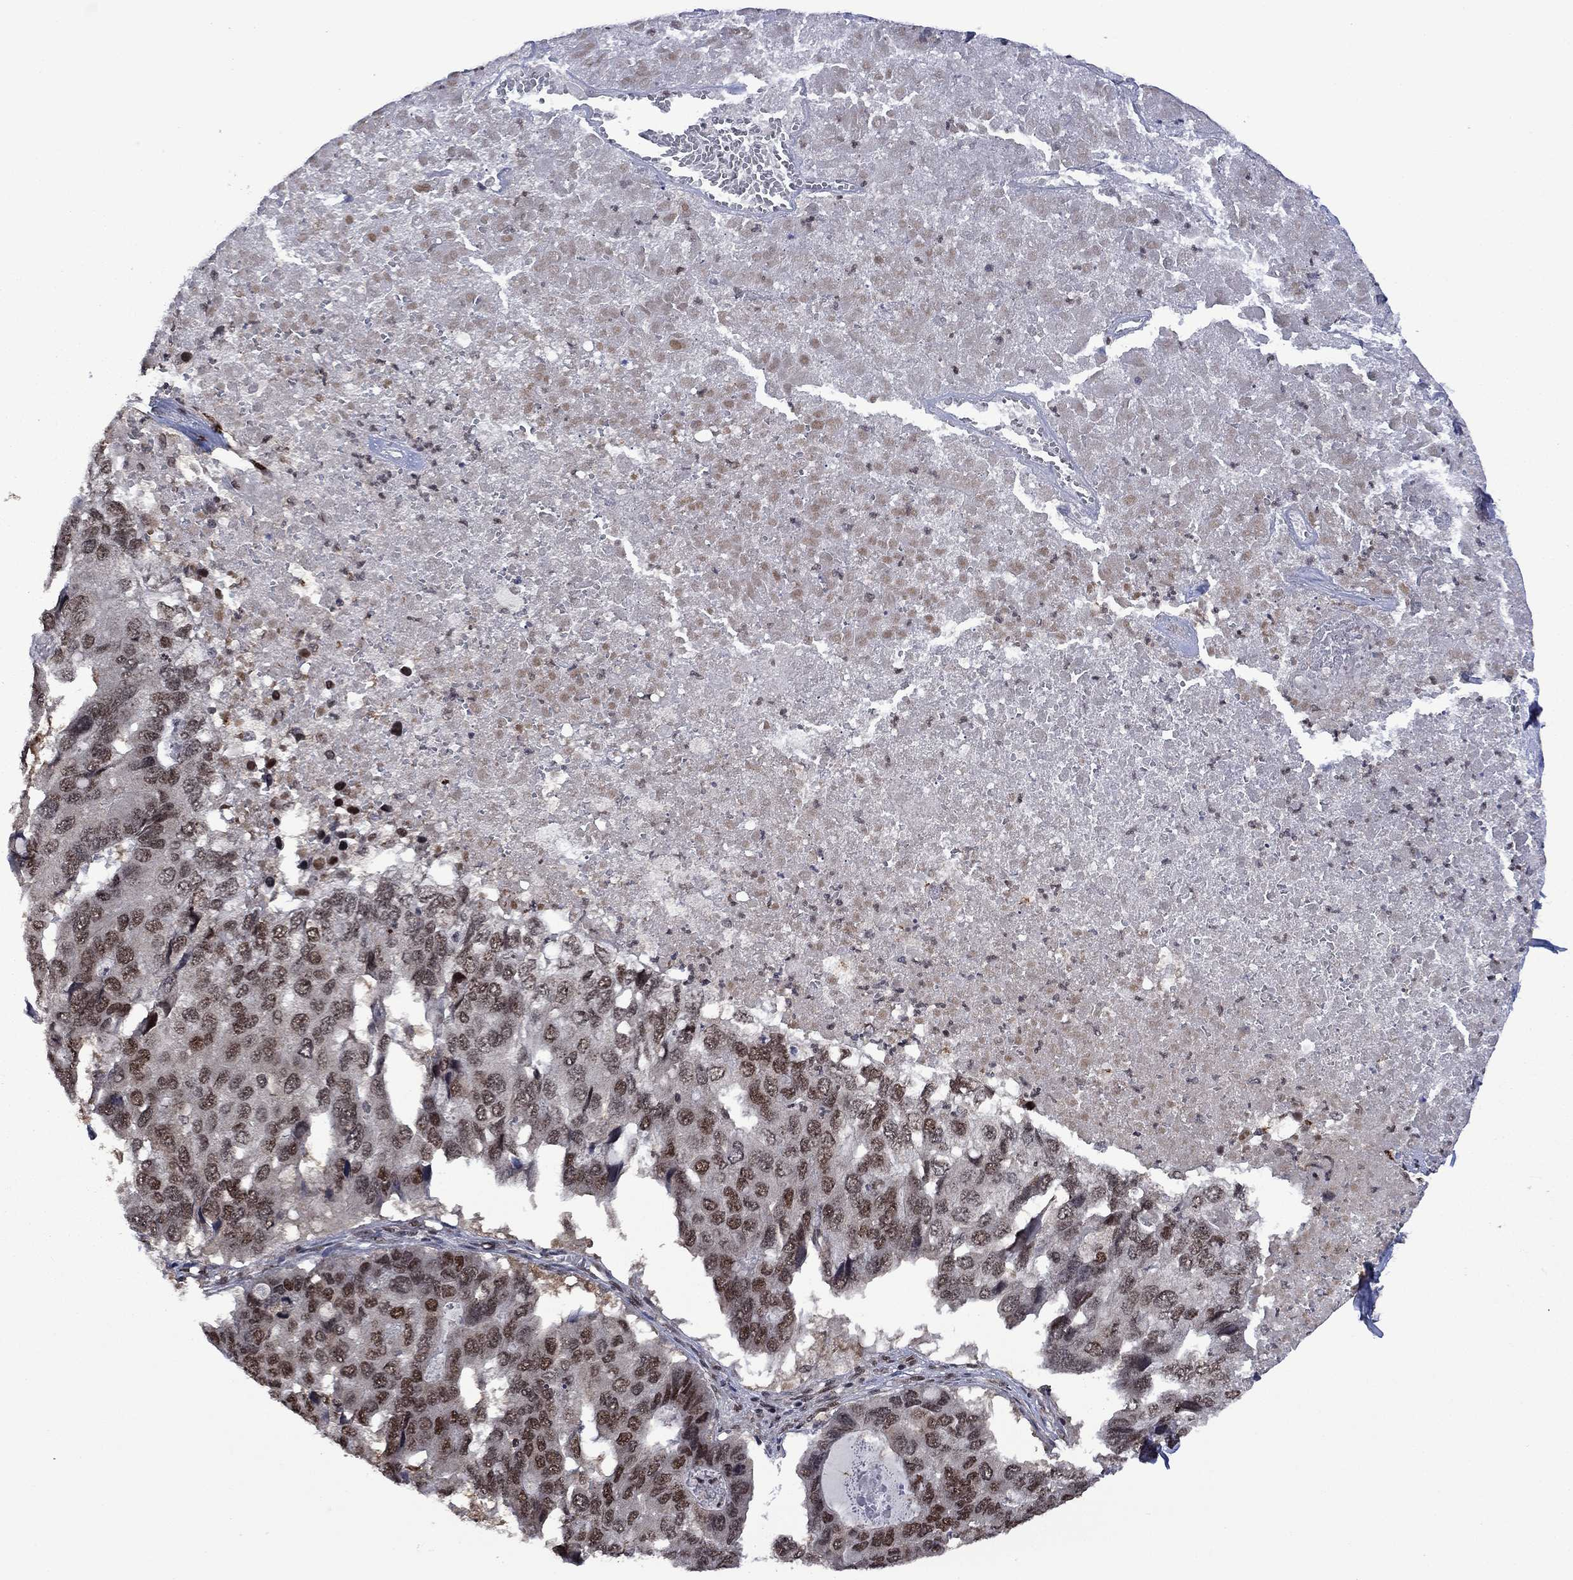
{"staining": {"intensity": "moderate", "quantity": "<25%", "location": "nuclear"}, "tissue": "pancreatic cancer", "cell_type": "Tumor cells", "image_type": "cancer", "snomed": [{"axis": "morphology", "description": "Adenocarcinoma, NOS"}, {"axis": "topography", "description": "Pancreas"}], "caption": "Immunohistochemical staining of pancreatic cancer exhibits low levels of moderate nuclear protein expression in about <25% of tumor cells. (brown staining indicates protein expression, while blue staining denotes nuclei).", "gene": "FBL", "patient": {"sex": "male", "age": 50}}